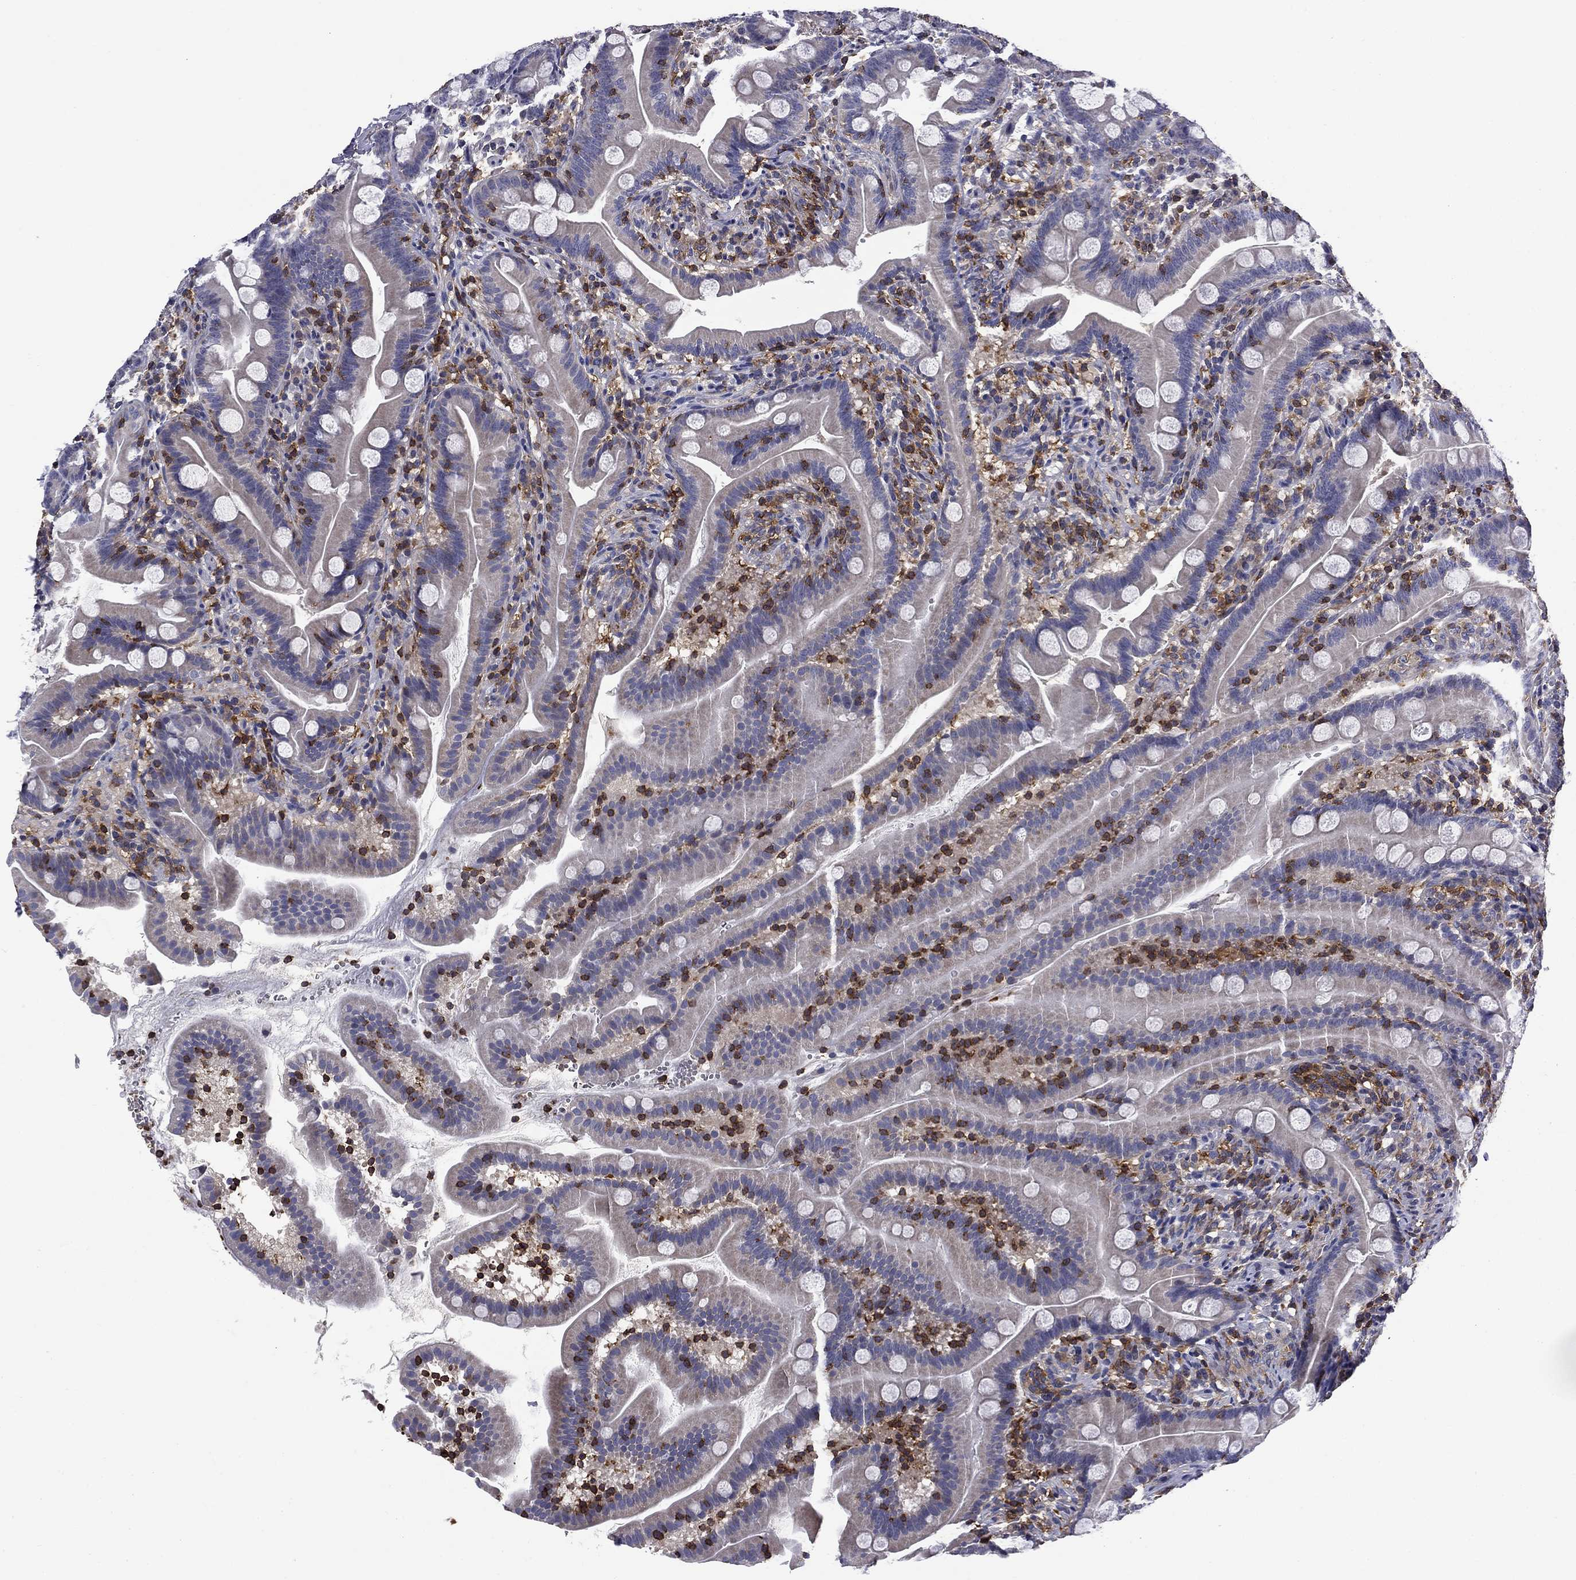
{"staining": {"intensity": "negative", "quantity": "none", "location": "none"}, "tissue": "small intestine", "cell_type": "Glandular cells", "image_type": "normal", "snomed": [{"axis": "morphology", "description": "Normal tissue, NOS"}, {"axis": "topography", "description": "Small intestine"}], "caption": "Immunohistochemistry (IHC) micrograph of unremarkable human small intestine stained for a protein (brown), which demonstrates no positivity in glandular cells. Brightfield microscopy of immunohistochemistry (IHC) stained with DAB (brown) and hematoxylin (blue), captured at high magnification.", "gene": "ARHGAP45", "patient": {"sex": "female", "age": 44}}